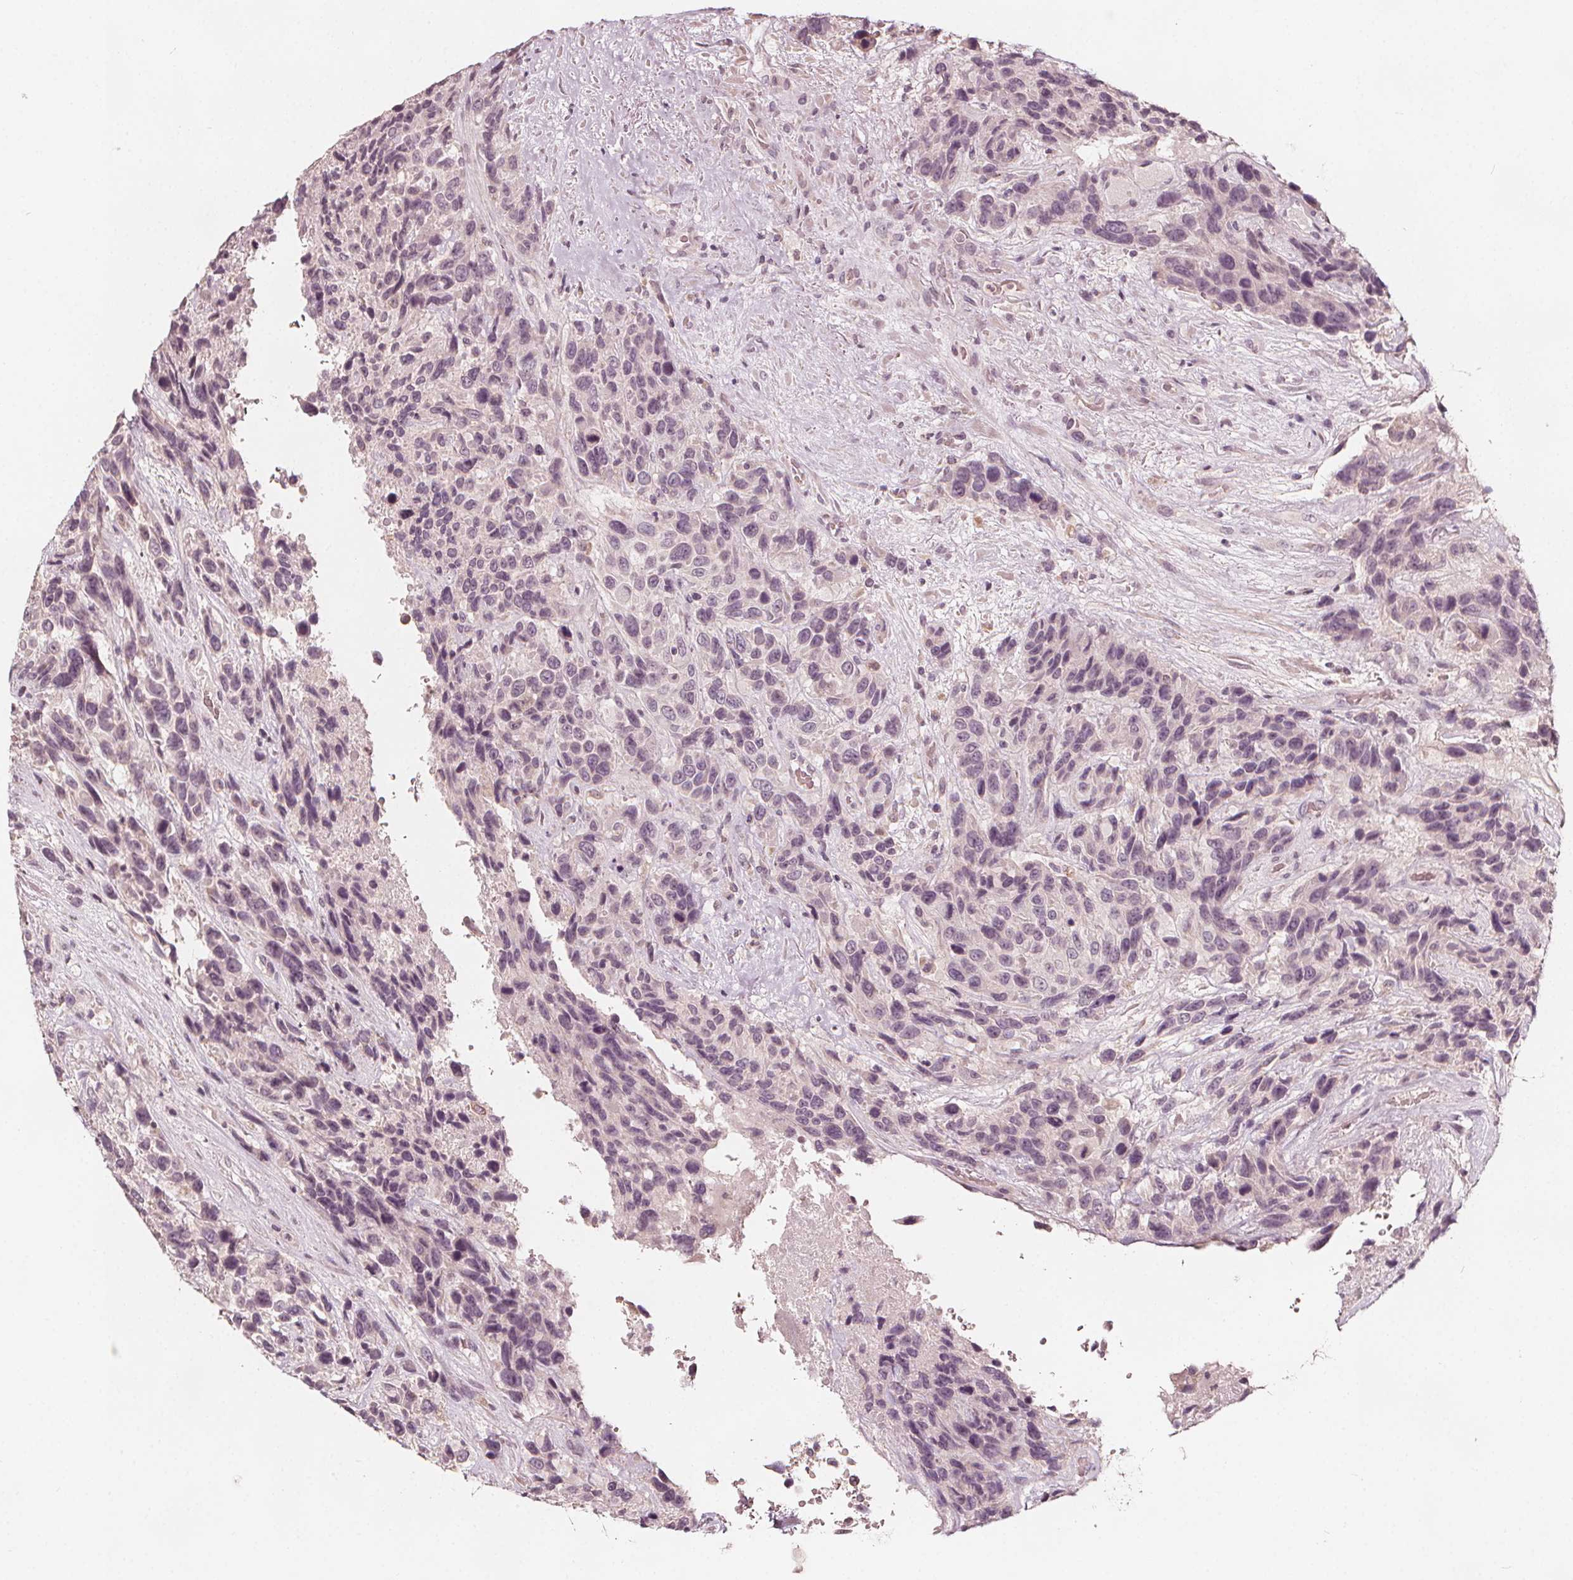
{"staining": {"intensity": "negative", "quantity": "none", "location": "none"}, "tissue": "urothelial cancer", "cell_type": "Tumor cells", "image_type": "cancer", "snomed": [{"axis": "morphology", "description": "Urothelial carcinoma, High grade"}, {"axis": "topography", "description": "Urinary bladder"}], "caption": "This is an IHC micrograph of urothelial cancer. There is no expression in tumor cells.", "gene": "NPC1L1", "patient": {"sex": "female", "age": 70}}